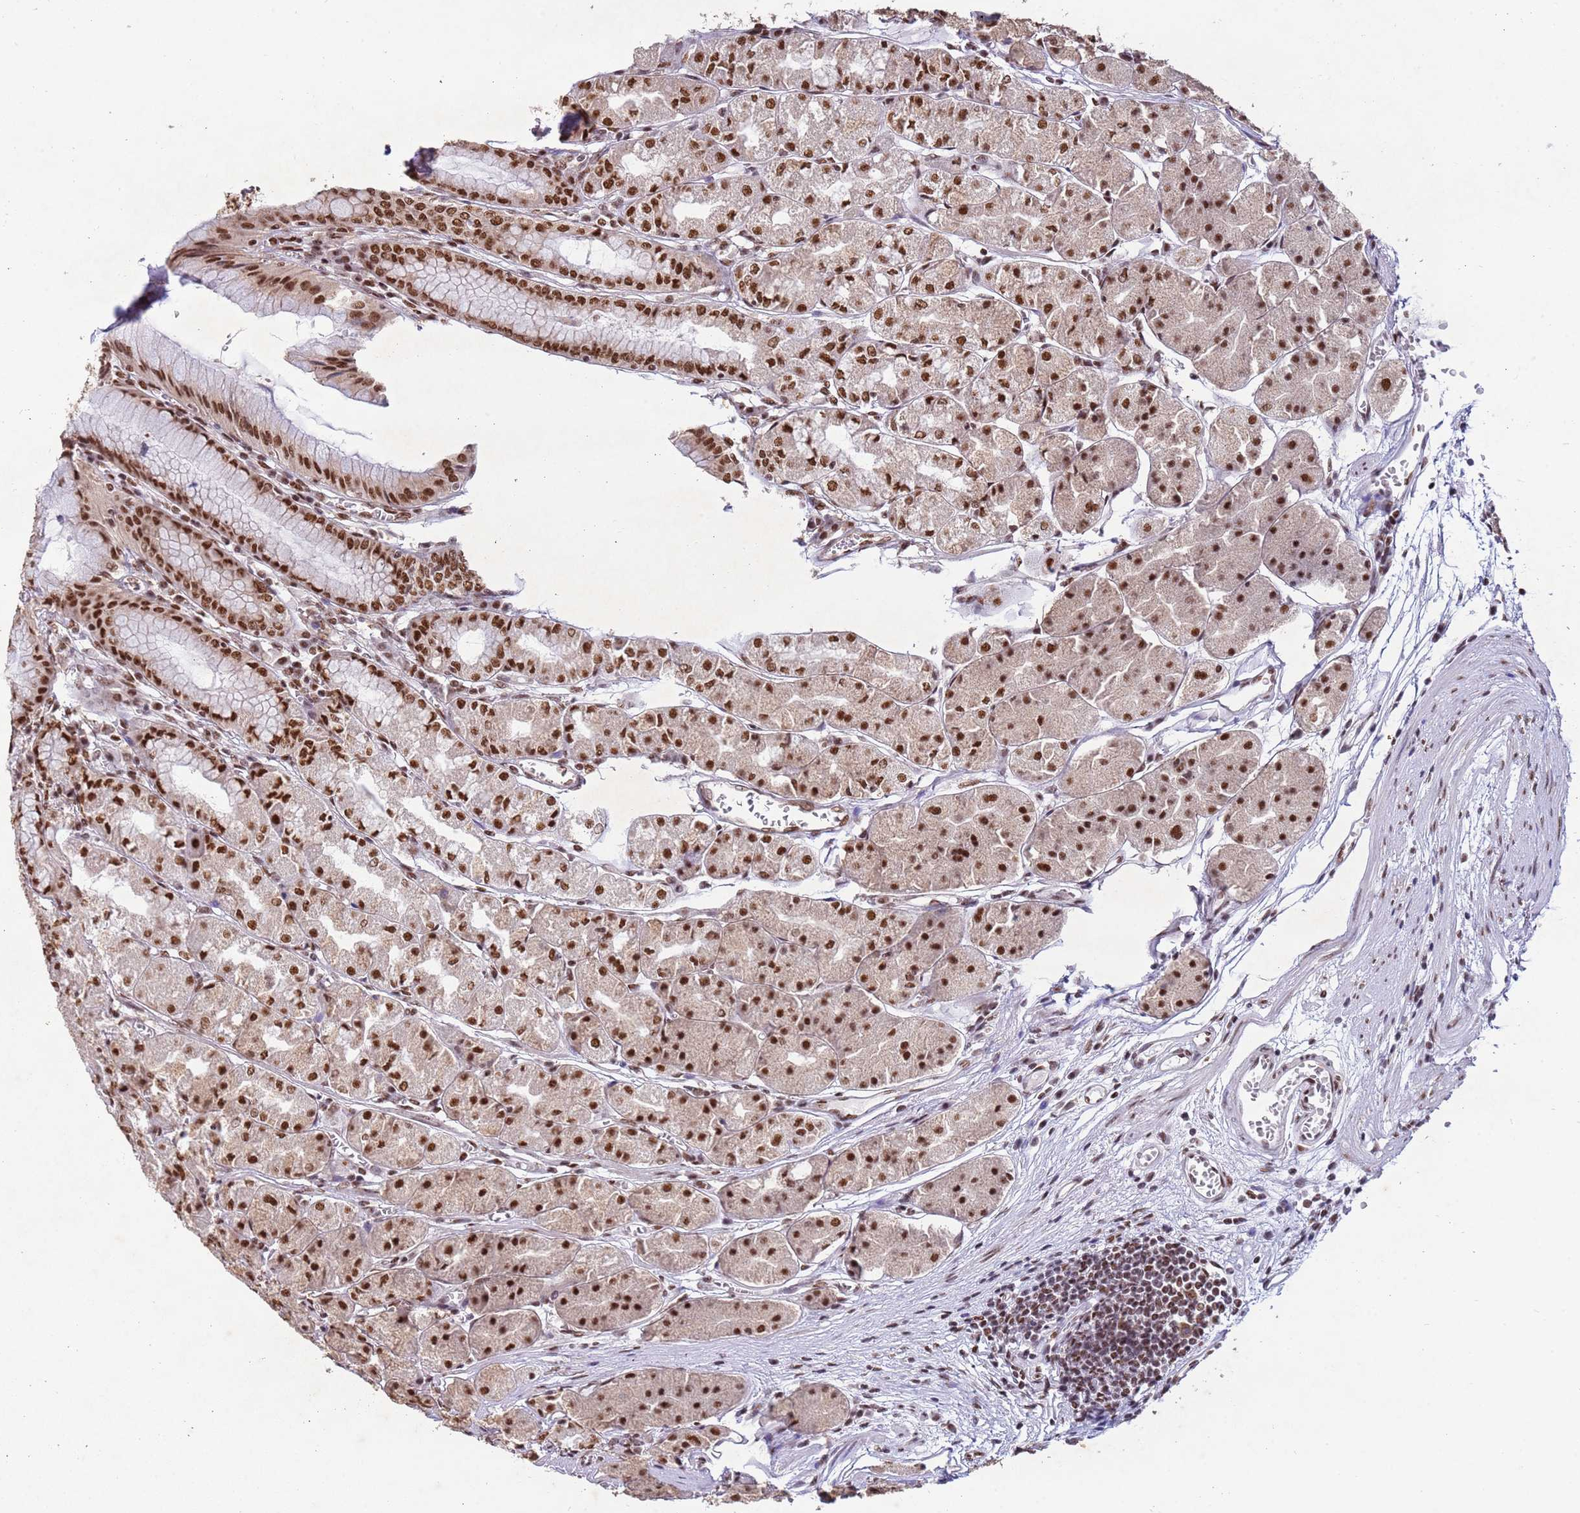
{"staining": {"intensity": "strong", "quantity": ">75%", "location": "nuclear"}, "tissue": "stomach", "cell_type": "Glandular cells", "image_type": "normal", "snomed": [{"axis": "morphology", "description": "Normal tissue, NOS"}, {"axis": "topography", "description": "Stomach"}], "caption": "Unremarkable stomach was stained to show a protein in brown. There is high levels of strong nuclear positivity in about >75% of glandular cells. (DAB IHC, brown staining for protein, blue staining for nuclei).", "gene": "ESF1", "patient": {"sex": "male", "age": 55}}